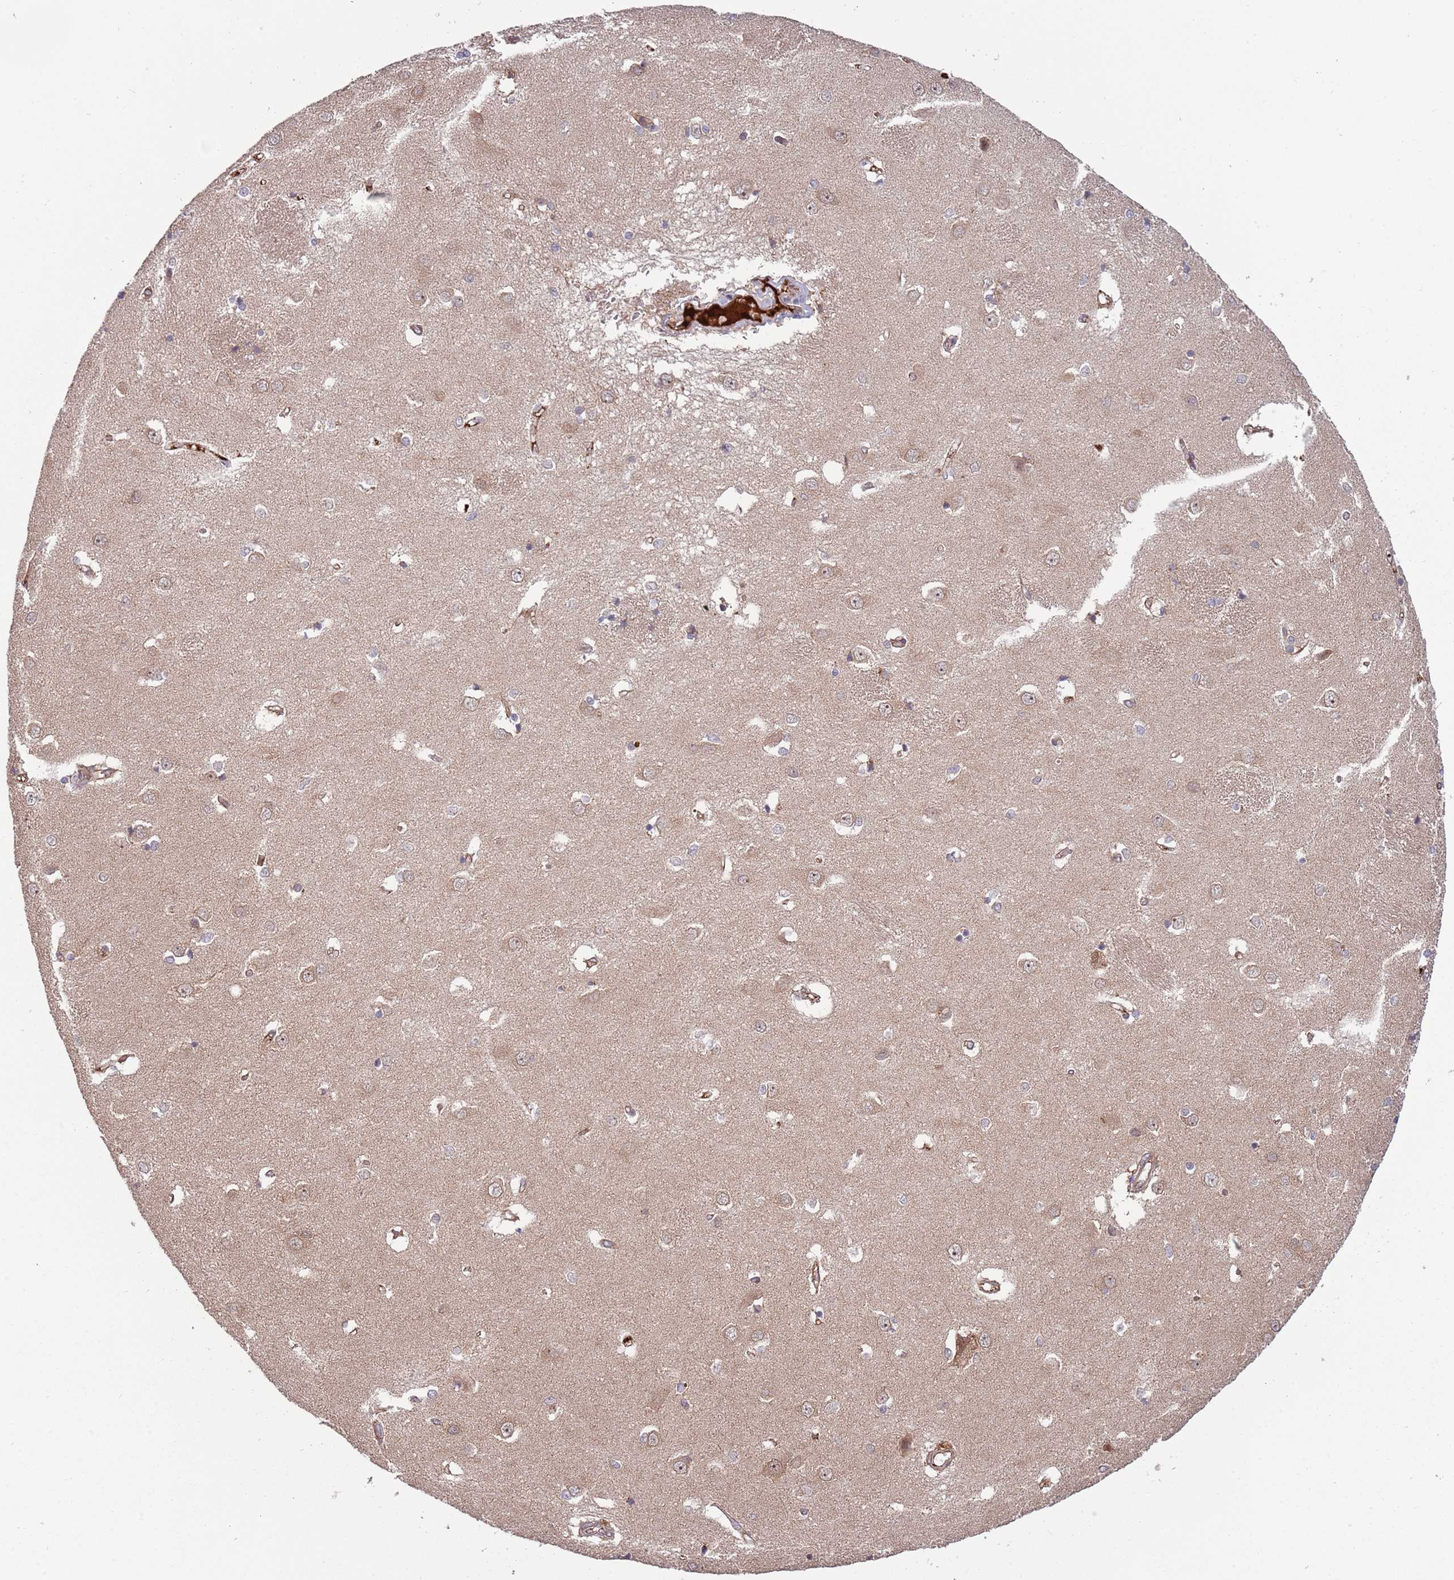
{"staining": {"intensity": "negative", "quantity": "none", "location": "none"}, "tissue": "caudate", "cell_type": "Glial cells", "image_type": "normal", "snomed": [{"axis": "morphology", "description": "Normal tissue, NOS"}, {"axis": "topography", "description": "Lateral ventricle wall"}], "caption": "Immunohistochemistry image of normal caudate: caudate stained with DAB displays no significant protein positivity in glial cells. (DAB immunohistochemistry (IHC) with hematoxylin counter stain).", "gene": "NT5DC4", "patient": {"sex": "male", "age": 37}}